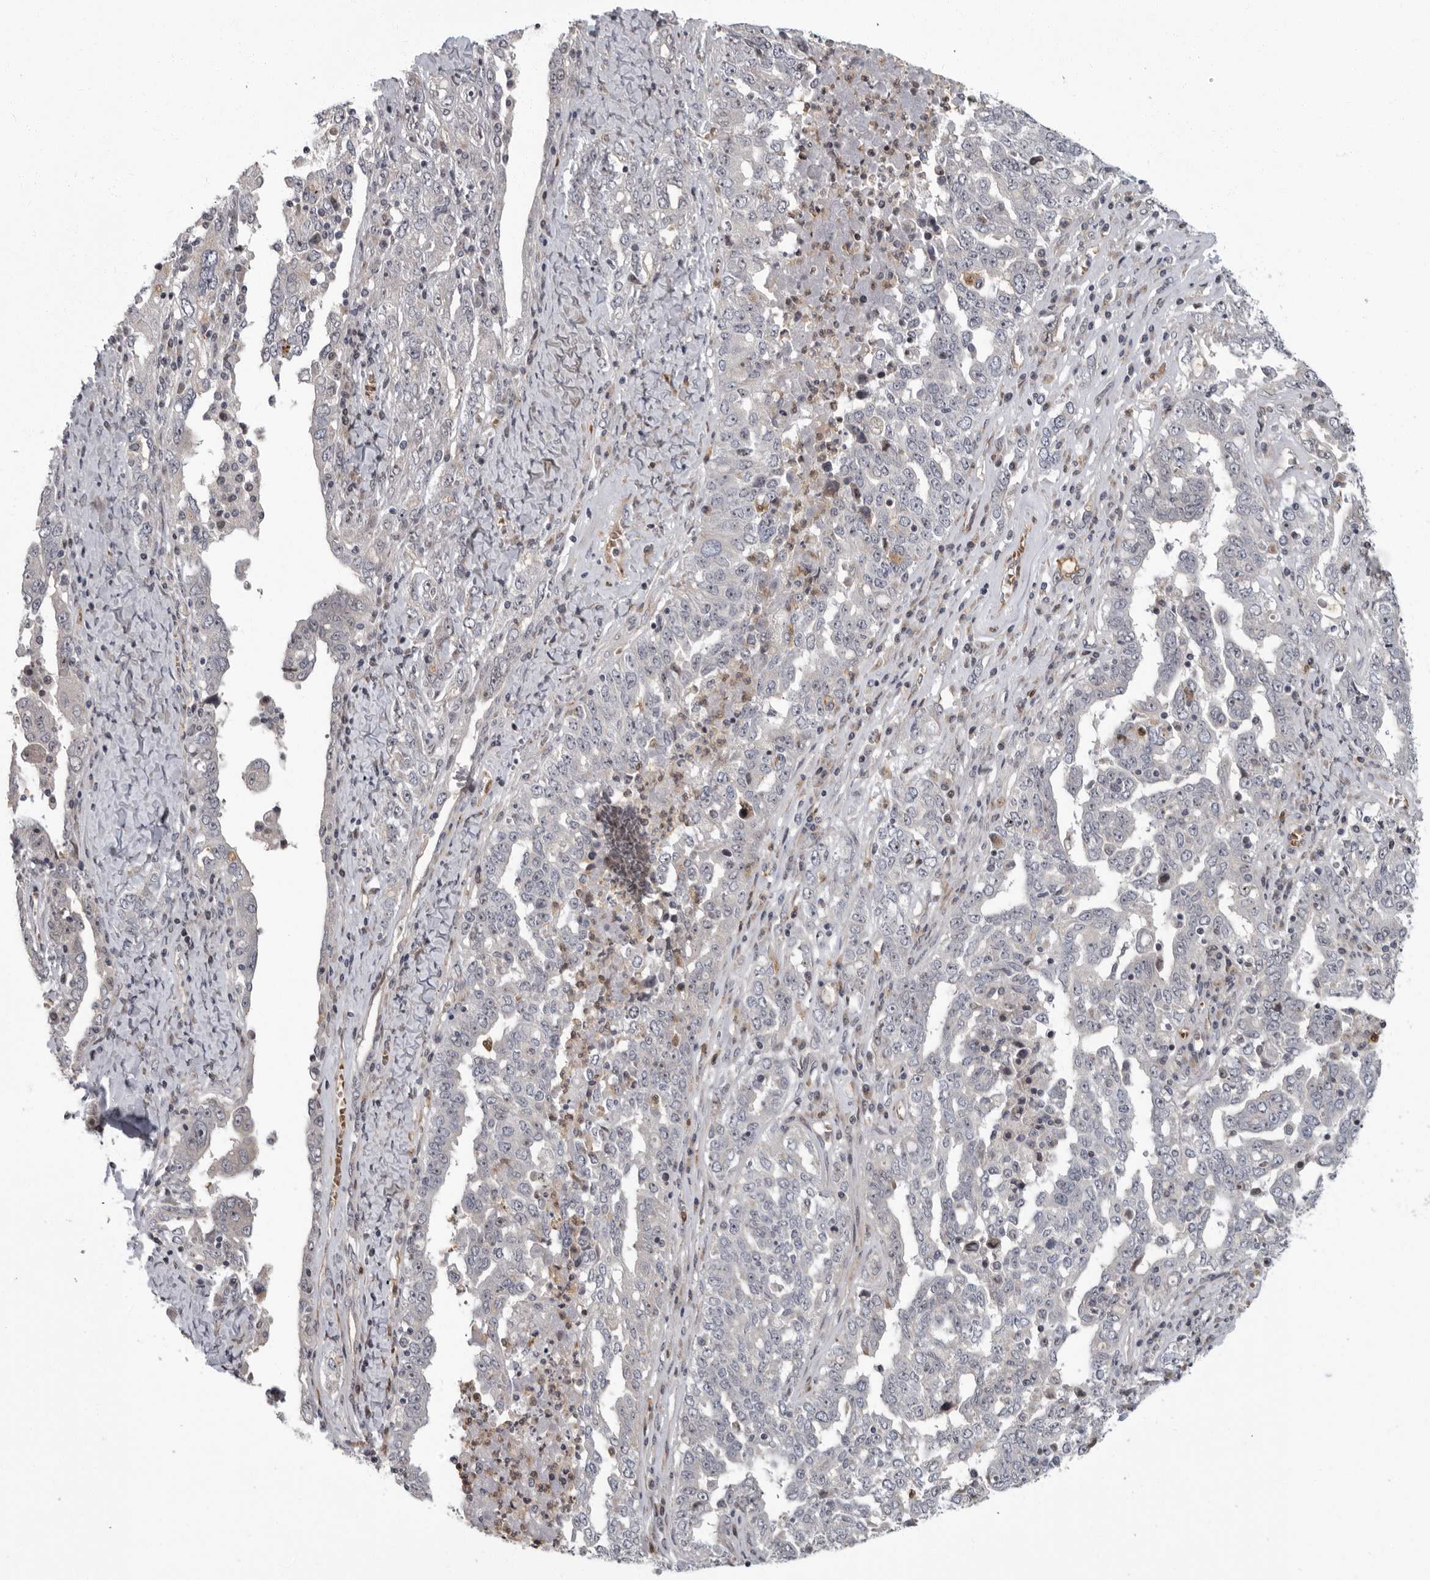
{"staining": {"intensity": "negative", "quantity": "none", "location": "none"}, "tissue": "ovarian cancer", "cell_type": "Tumor cells", "image_type": "cancer", "snomed": [{"axis": "morphology", "description": "Carcinoma, endometroid"}, {"axis": "topography", "description": "Ovary"}], "caption": "This is a histopathology image of IHC staining of ovarian endometroid carcinoma, which shows no positivity in tumor cells. (Stains: DAB (3,3'-diaminobenzidine) immunohistochemistry with hematoxylin counter stain, Microscopy: brightfield microscopy at high magnification).", "gene": "PDCD11", "patient": {"sex": "female", "age": 62}}